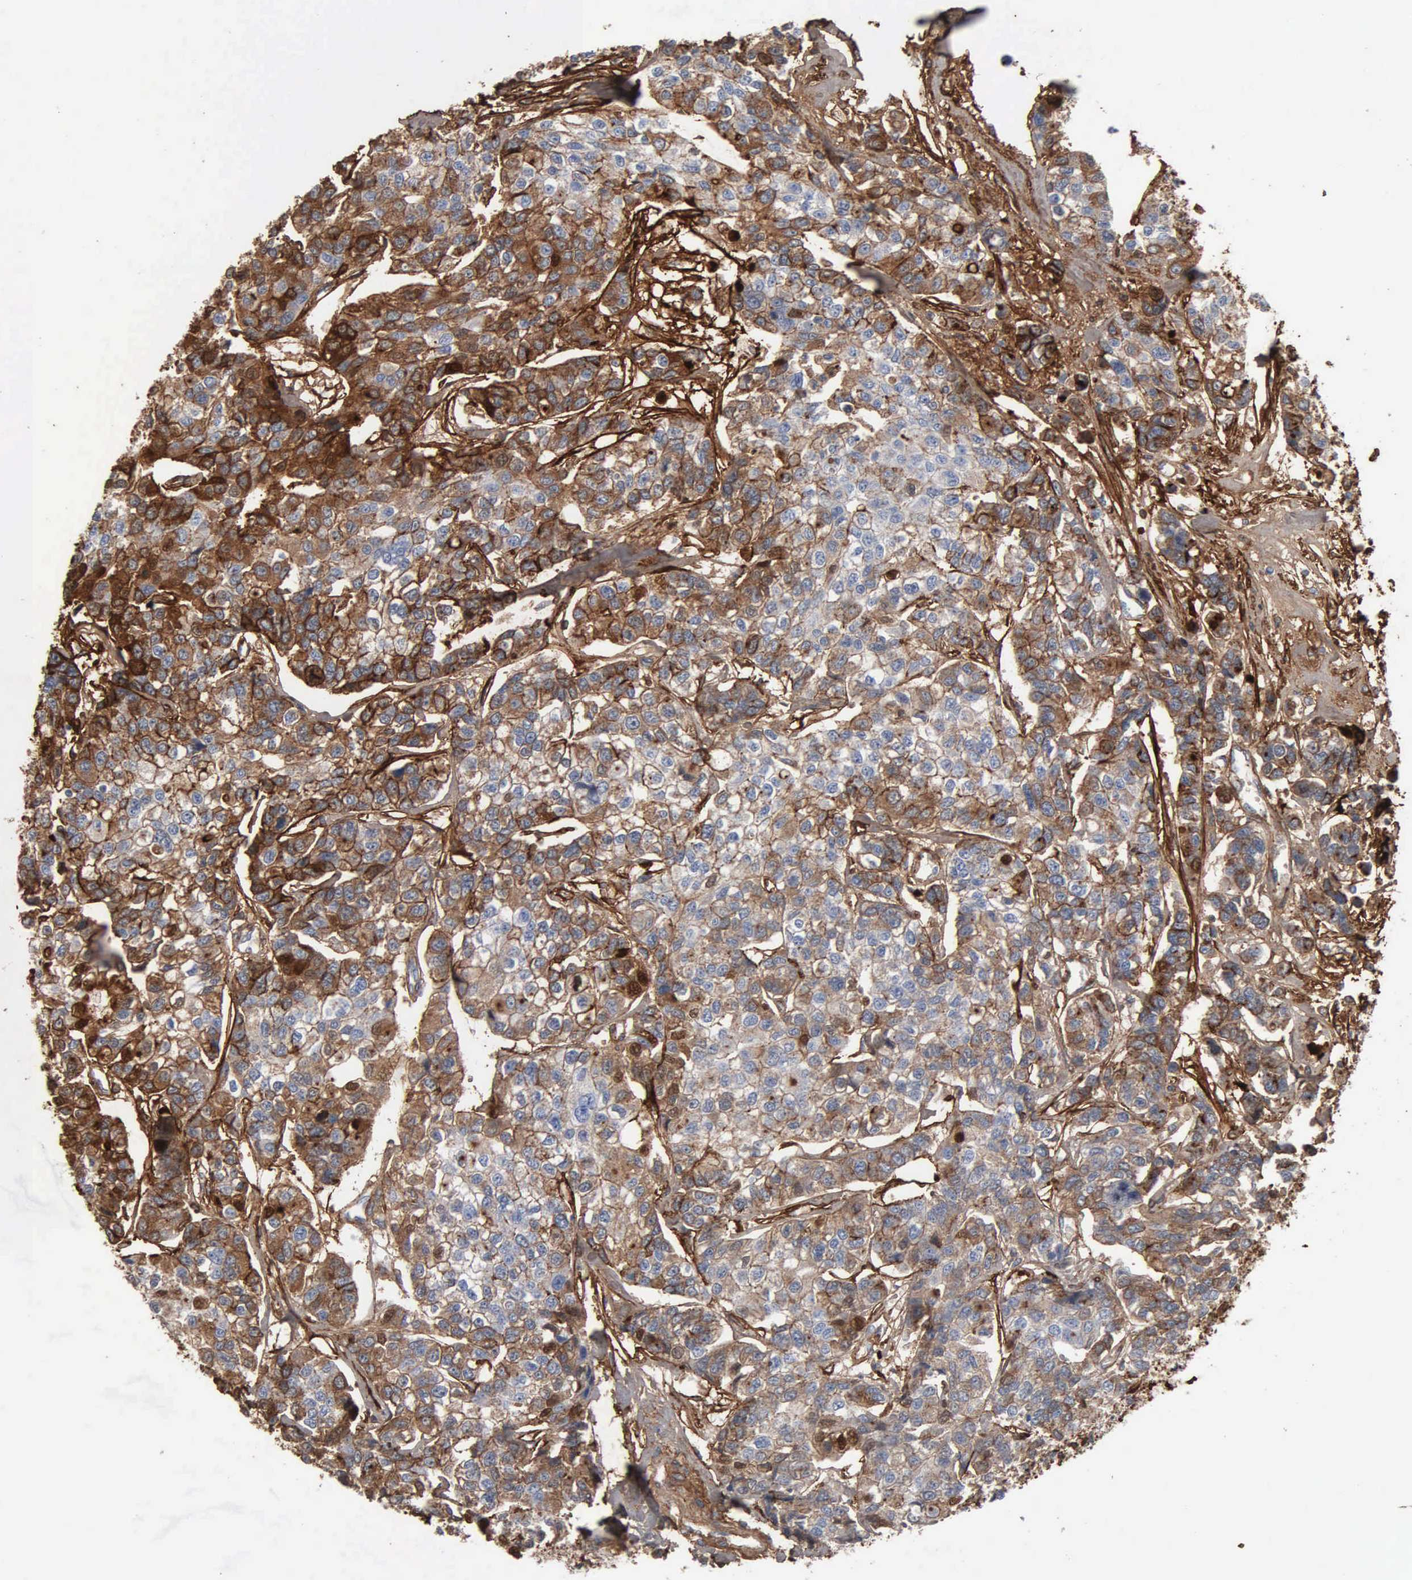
{"staining": {"intensity": "strong", "quantity": ">75%", "location": "cytoplasmic/membranous"}, "tissue": "breast cancer", "cell_type": "Tumor cells", "image_type": "cancer", "snomed": [{"axis": "morphology", "description": "Duct carcinoma"}, {"axis": "topography", "description": "Breast"}], "caption": "IHC (DAB) staining of human breast cancer displays strong cytoplasmic/membranous protein positivity in approximately >75% of tumor cells. Using DAB (3,3'-diaminobenzidine) (brown) and hematoxylin (blue) stains, captured at high magnification using brightfield microscopy.", "gene": "FN1", "patient": {"sex": "female", "age": 51}}